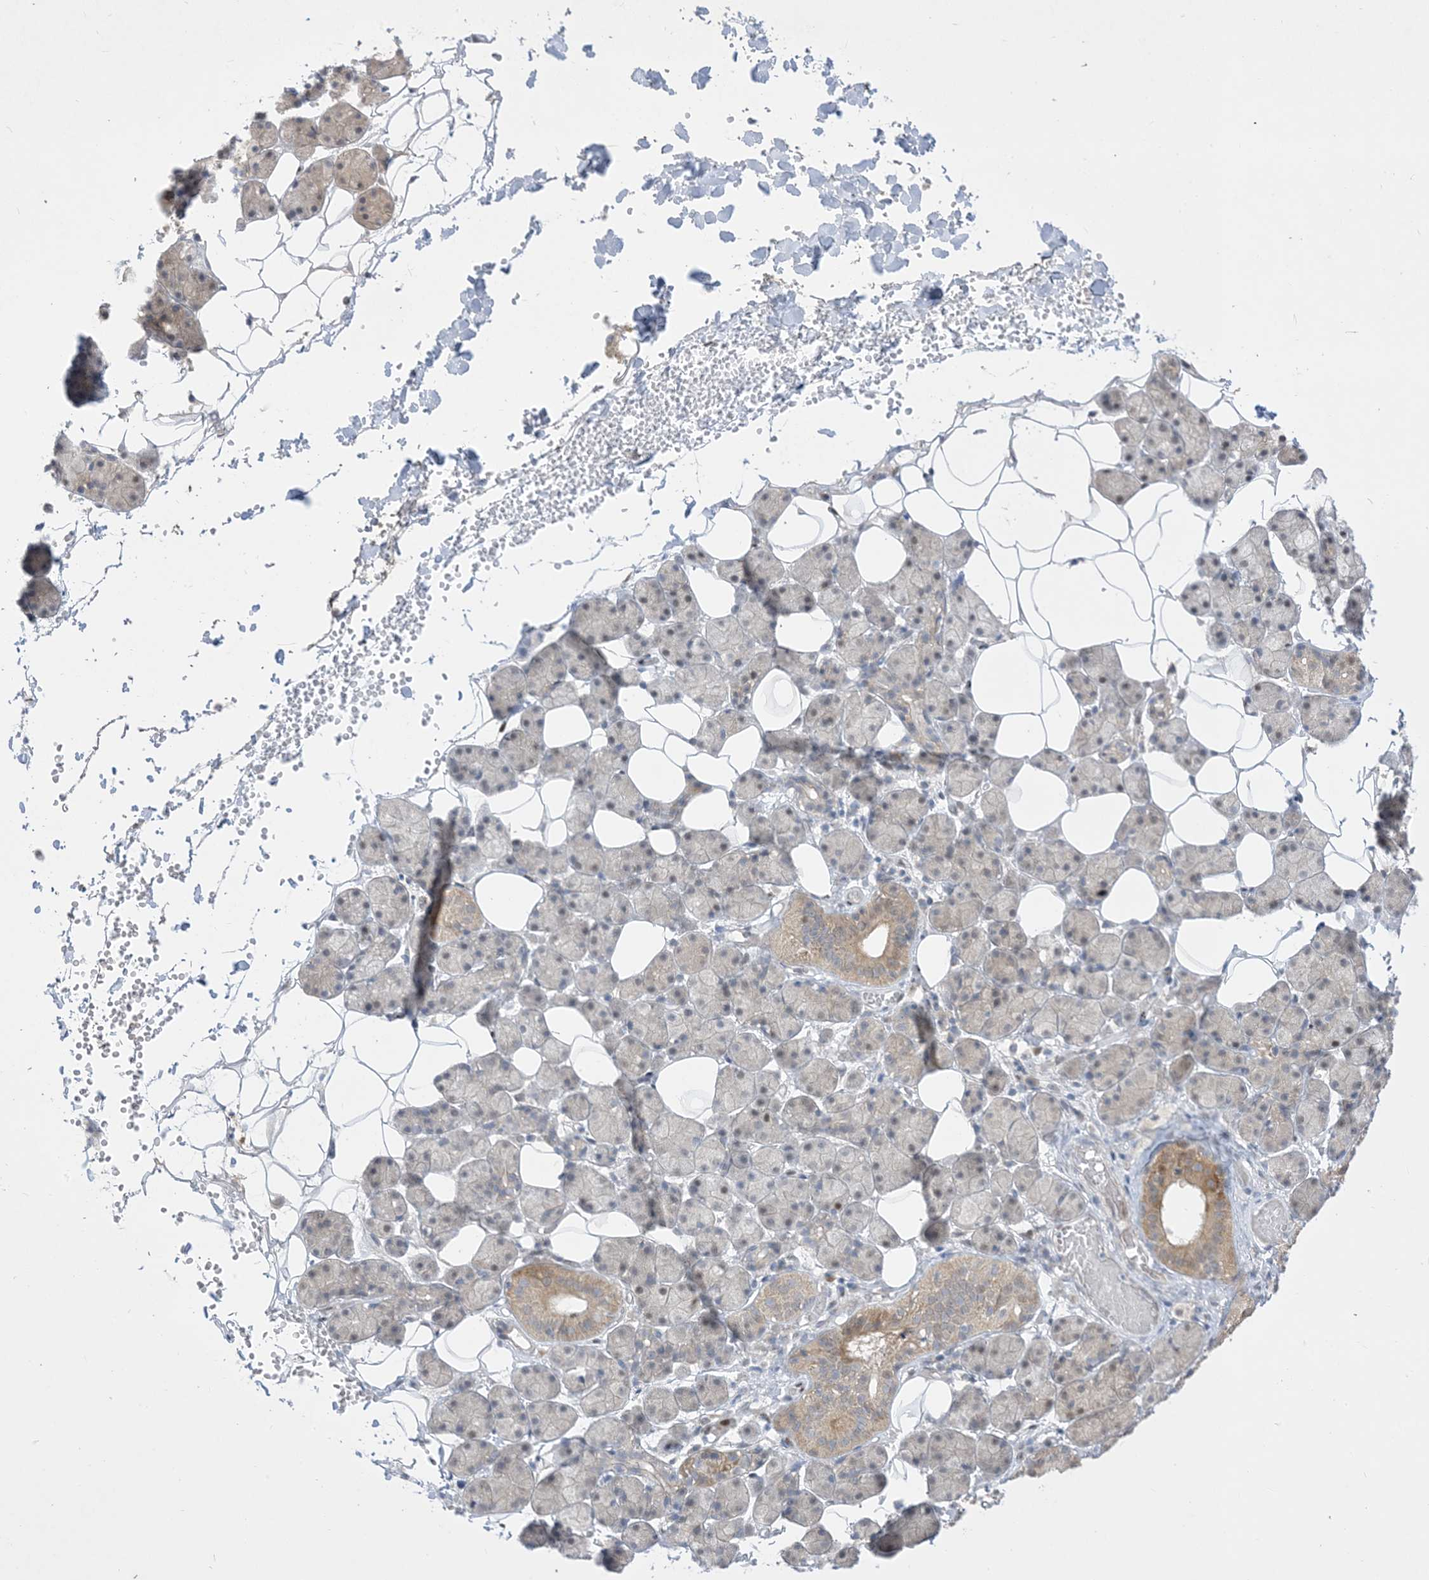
{"staining": {"intensity": "strong", "quantity": "<25%", "location": "cytoplasmic/membranous,nuclear"}, "tissue": "salivary gland", "cell_type": "Glandular cells", "image_type": "normal", "snomed": [{"axis": "morphology", "description": "Normal tissue, NOS"}, {"axis": "topography", "description": "Salivary gland"}], "caption": "The image displays staining of normal salivary gland, revealing strong cytoplasmic/membranous,nuclear protein staining (brown color) within glandular cells.", "gene": "BHLHE40", "patient": {"sex": "female", "age": 33}}